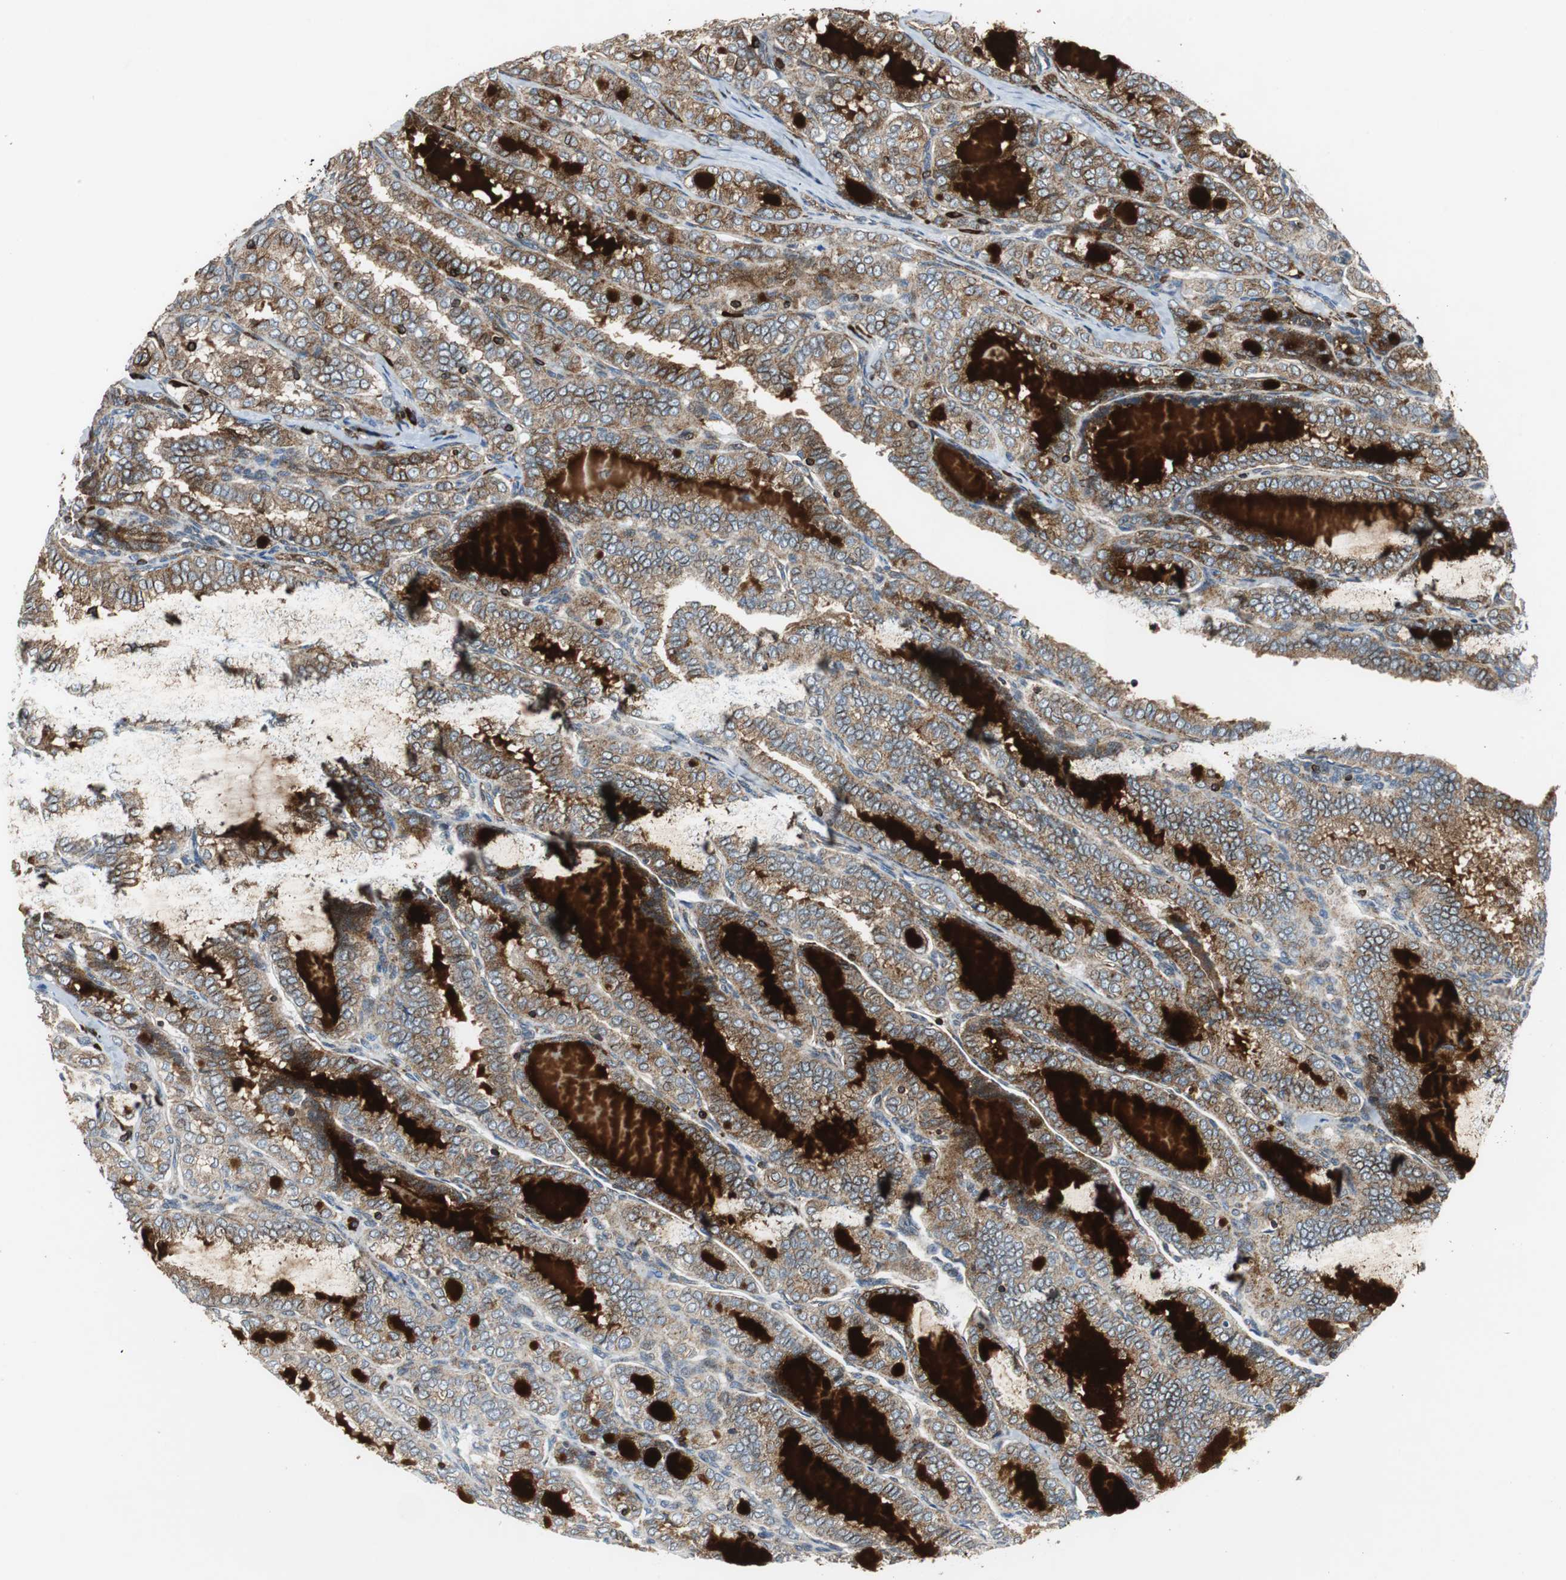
{"staining": {"intensity": "moderate", "quantity": "25%-75%", "location": "cytoplasmic/membranous"}, "tissue": "thyroid cancer", "cell_type": "Tumor cells", "image_type": "cancer", "snomed": [{"axis": "morphology", "description": "Papillary adenocarcinoma, NOS"}, {"axis": "topography", "description": "Thyroid gland"}], "caption": "Immunohistochemistry (IHC) photomicrograph of neoplastic tissue: thyroid papillary adenocarcinoma stained using immunohistochemistry exhibits medium levels of moderate protein expression localized specifically in the cytoplasmic/membranous of tumor cells, appearing as a cytoplasmic/membranous brown color.", "gene": "TUBA4A", "patient": {"sex": "female", "age": 30}}